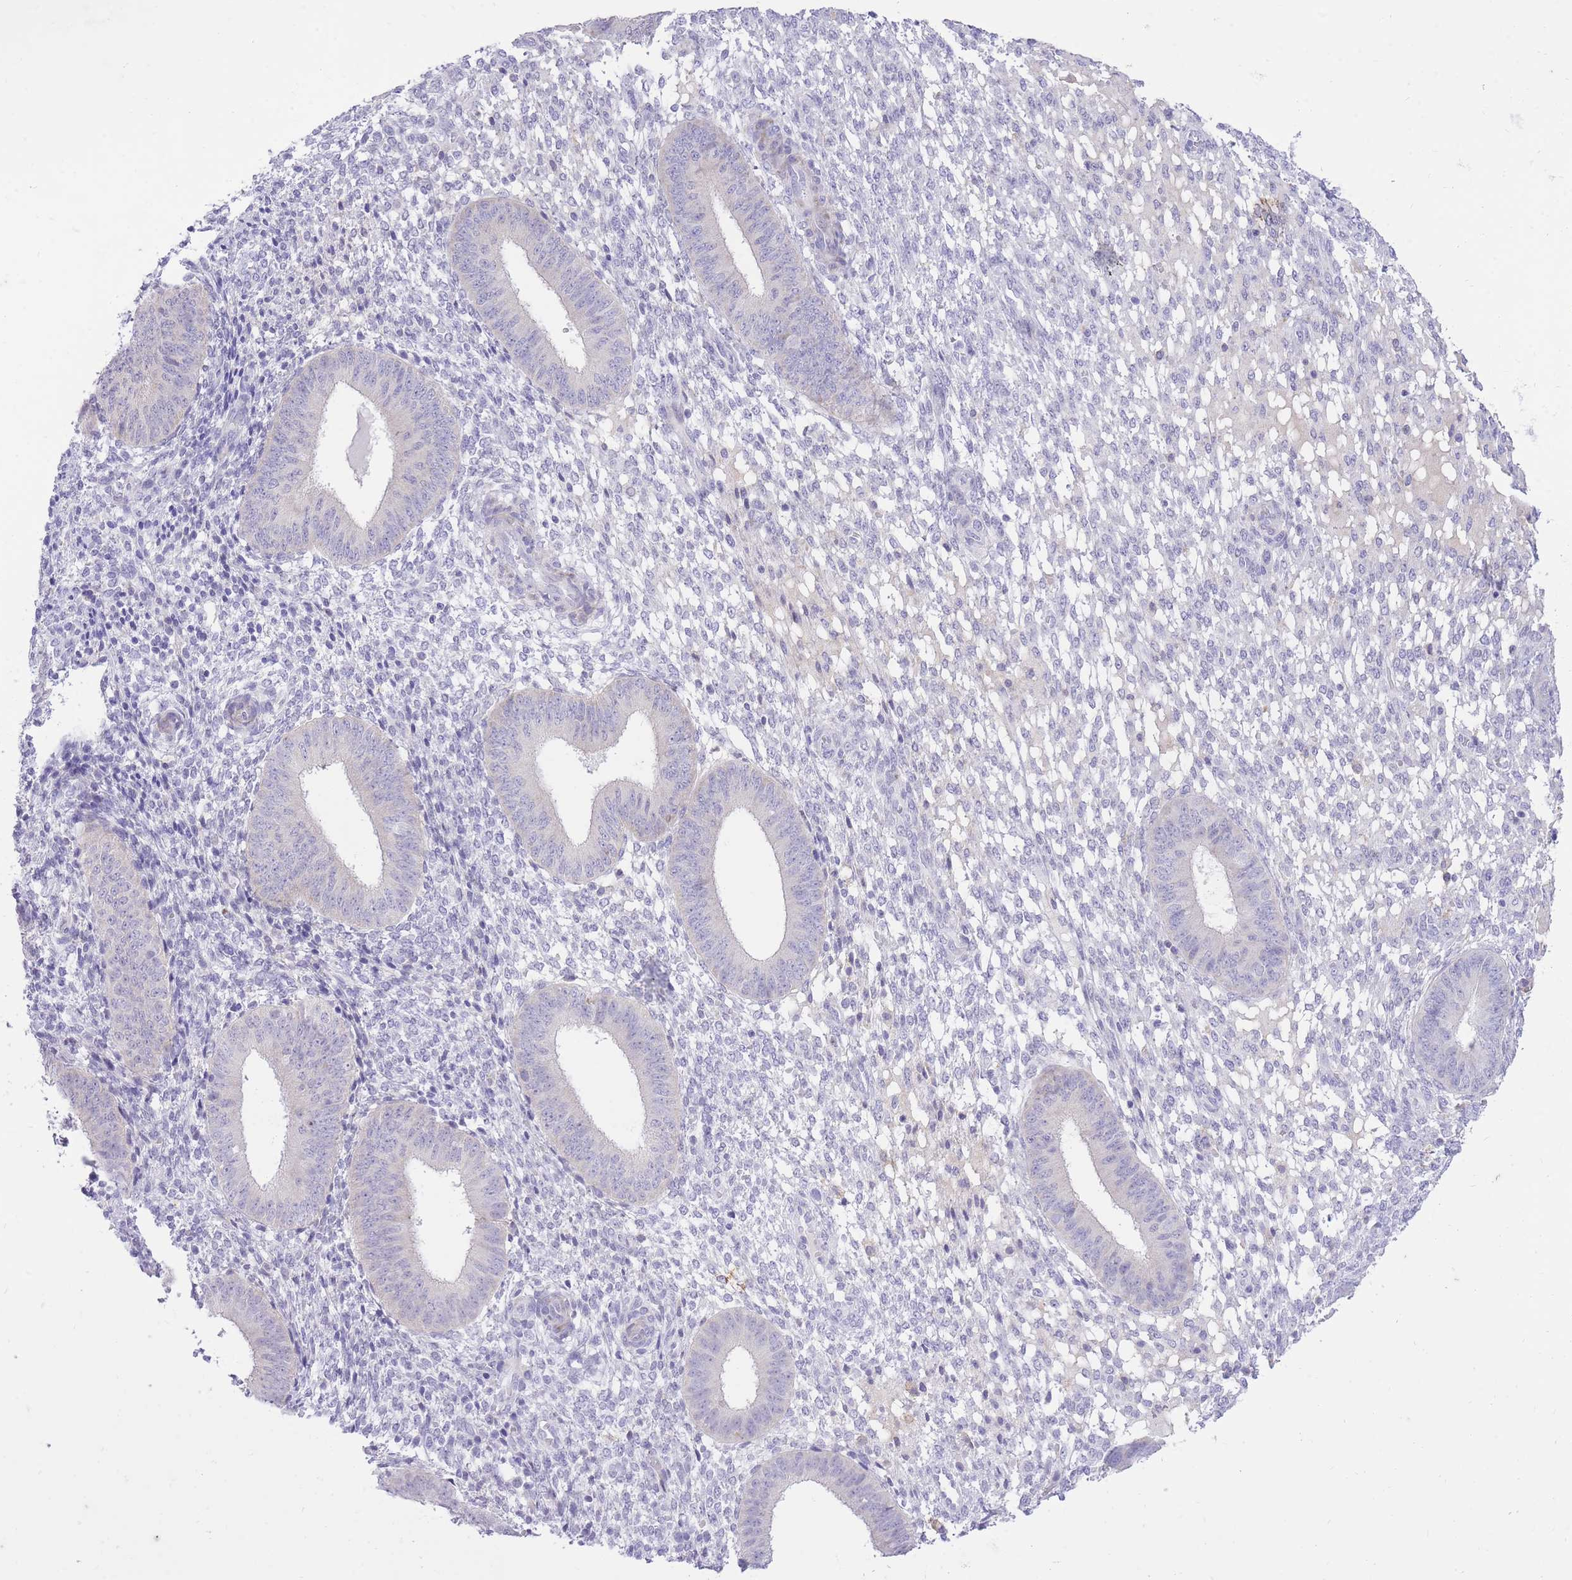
{"staining": {"intensity": "negative", "quantity": "none", "location": "none"}, "tissue": "endometrium", "cell_type": "Cells in endometrial stroma", "image_type": "normal", "snomed": [{"axis": "morphology", "description": "Normal tissue, NOS"}, {"axis": "topography", "description": "Endometrium"}], "caption": "This is a image of immunohistochemistry (IHC) staining of normal endometrium, which shows no expression in cells in endometrial stroma.", "gene": "DENND2D", "patient": {"sex": "female", "age": 49}}